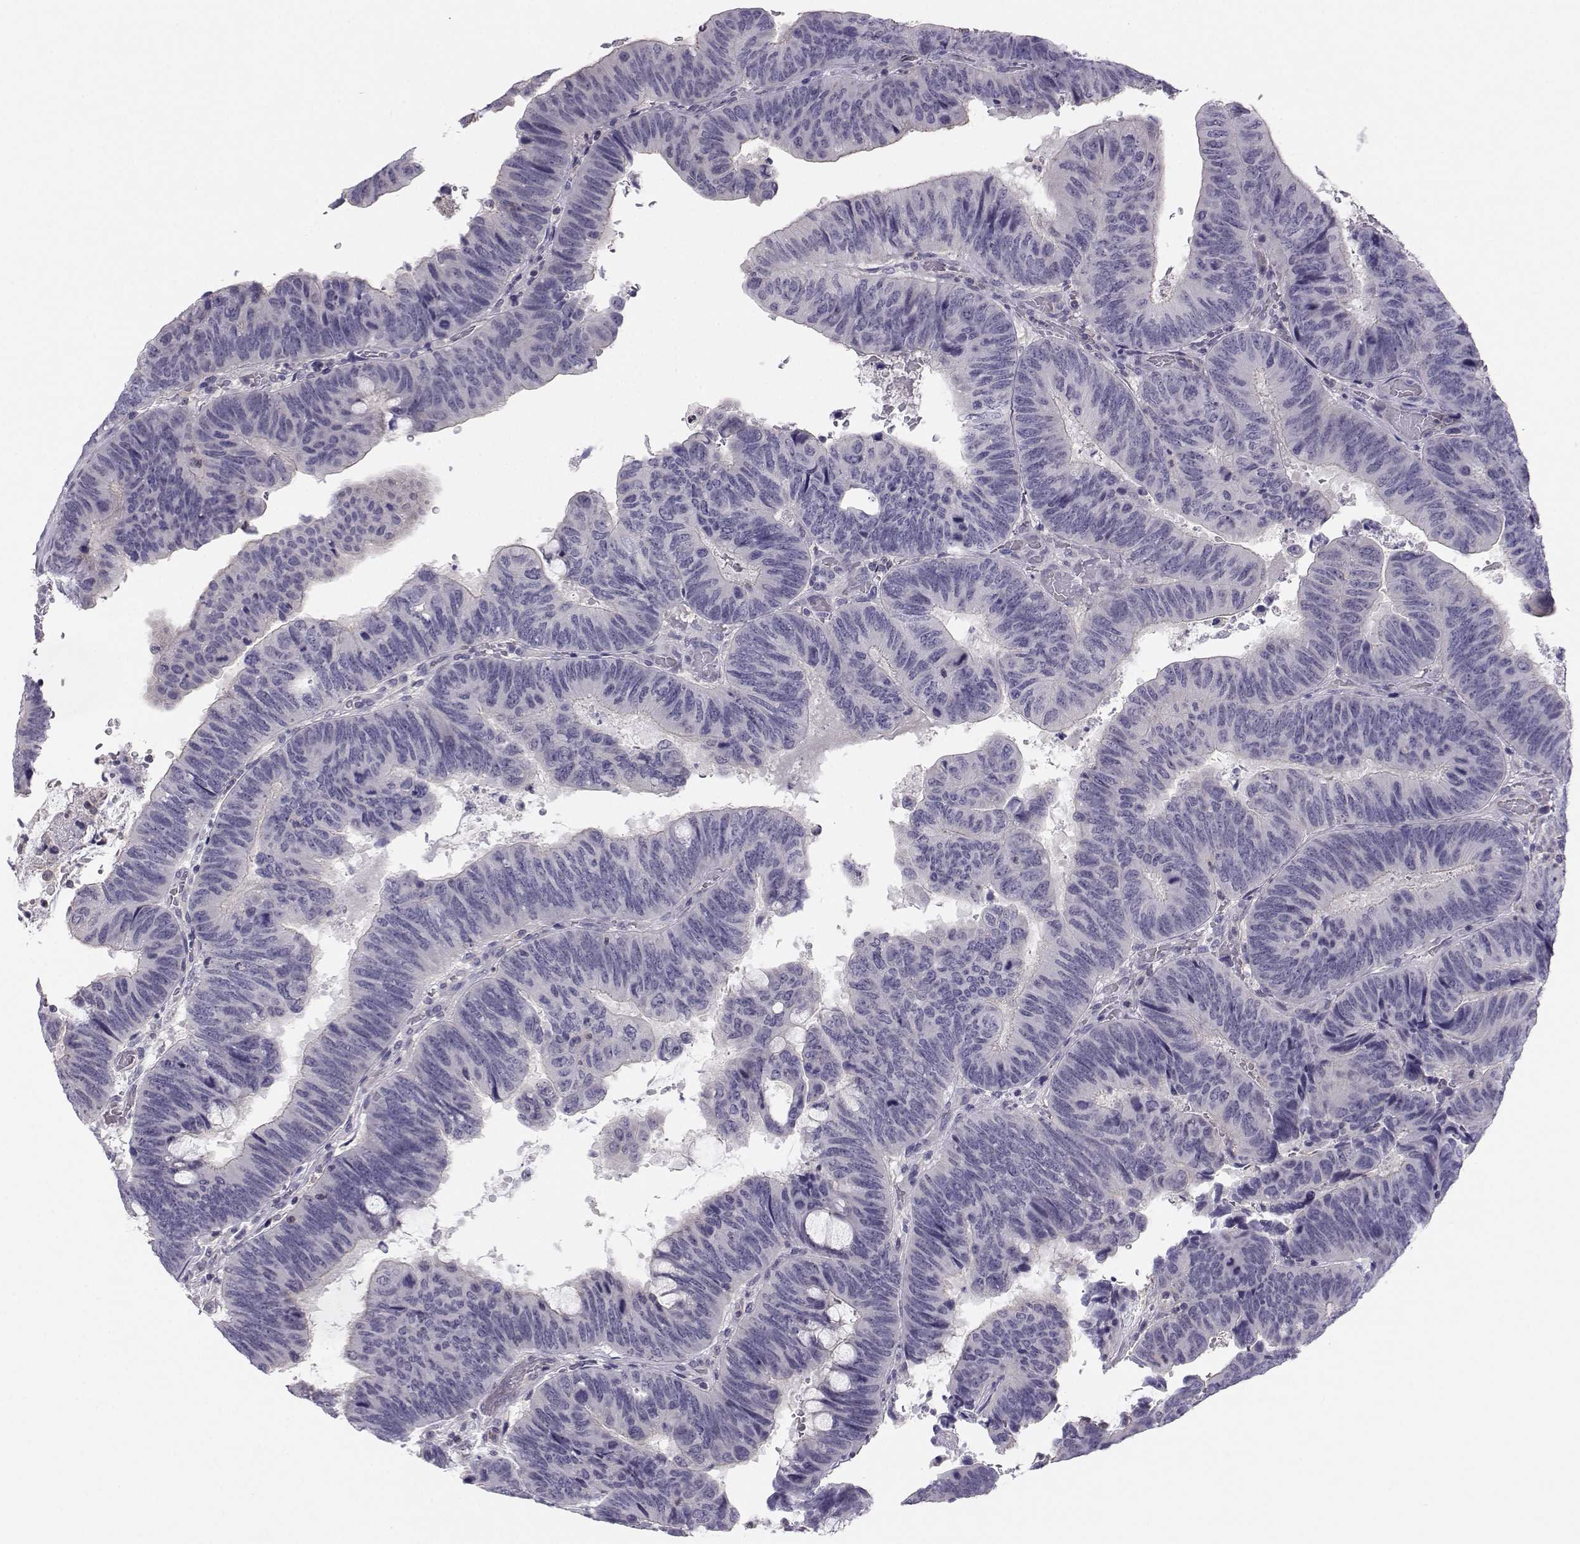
{"staining": {"intensity": "negative", "quantity": "none", "location": "none"}, "tissue": "colorectal cancer", "cell_type": "Tumor cells", "image_type": "cancer", "snomed": [{"axis": "morphology", "description": "Normal tissue, NOS"}, {"axis": "morphology", "description": "Adenocarcinoma, NOS"}, {"axis": "topography", "description": "Rectum"}], "caption": "High magnification brightfield microscopy of adenocarcinoma (colorectal) stained with DAB (3,3'-diaminobenzidine) (brown) and counterstained with hematoxylin (blue): tumor cells show no significant expression.", "gene": "MROH7", "patient": {"sex": "male", "age": 92}}